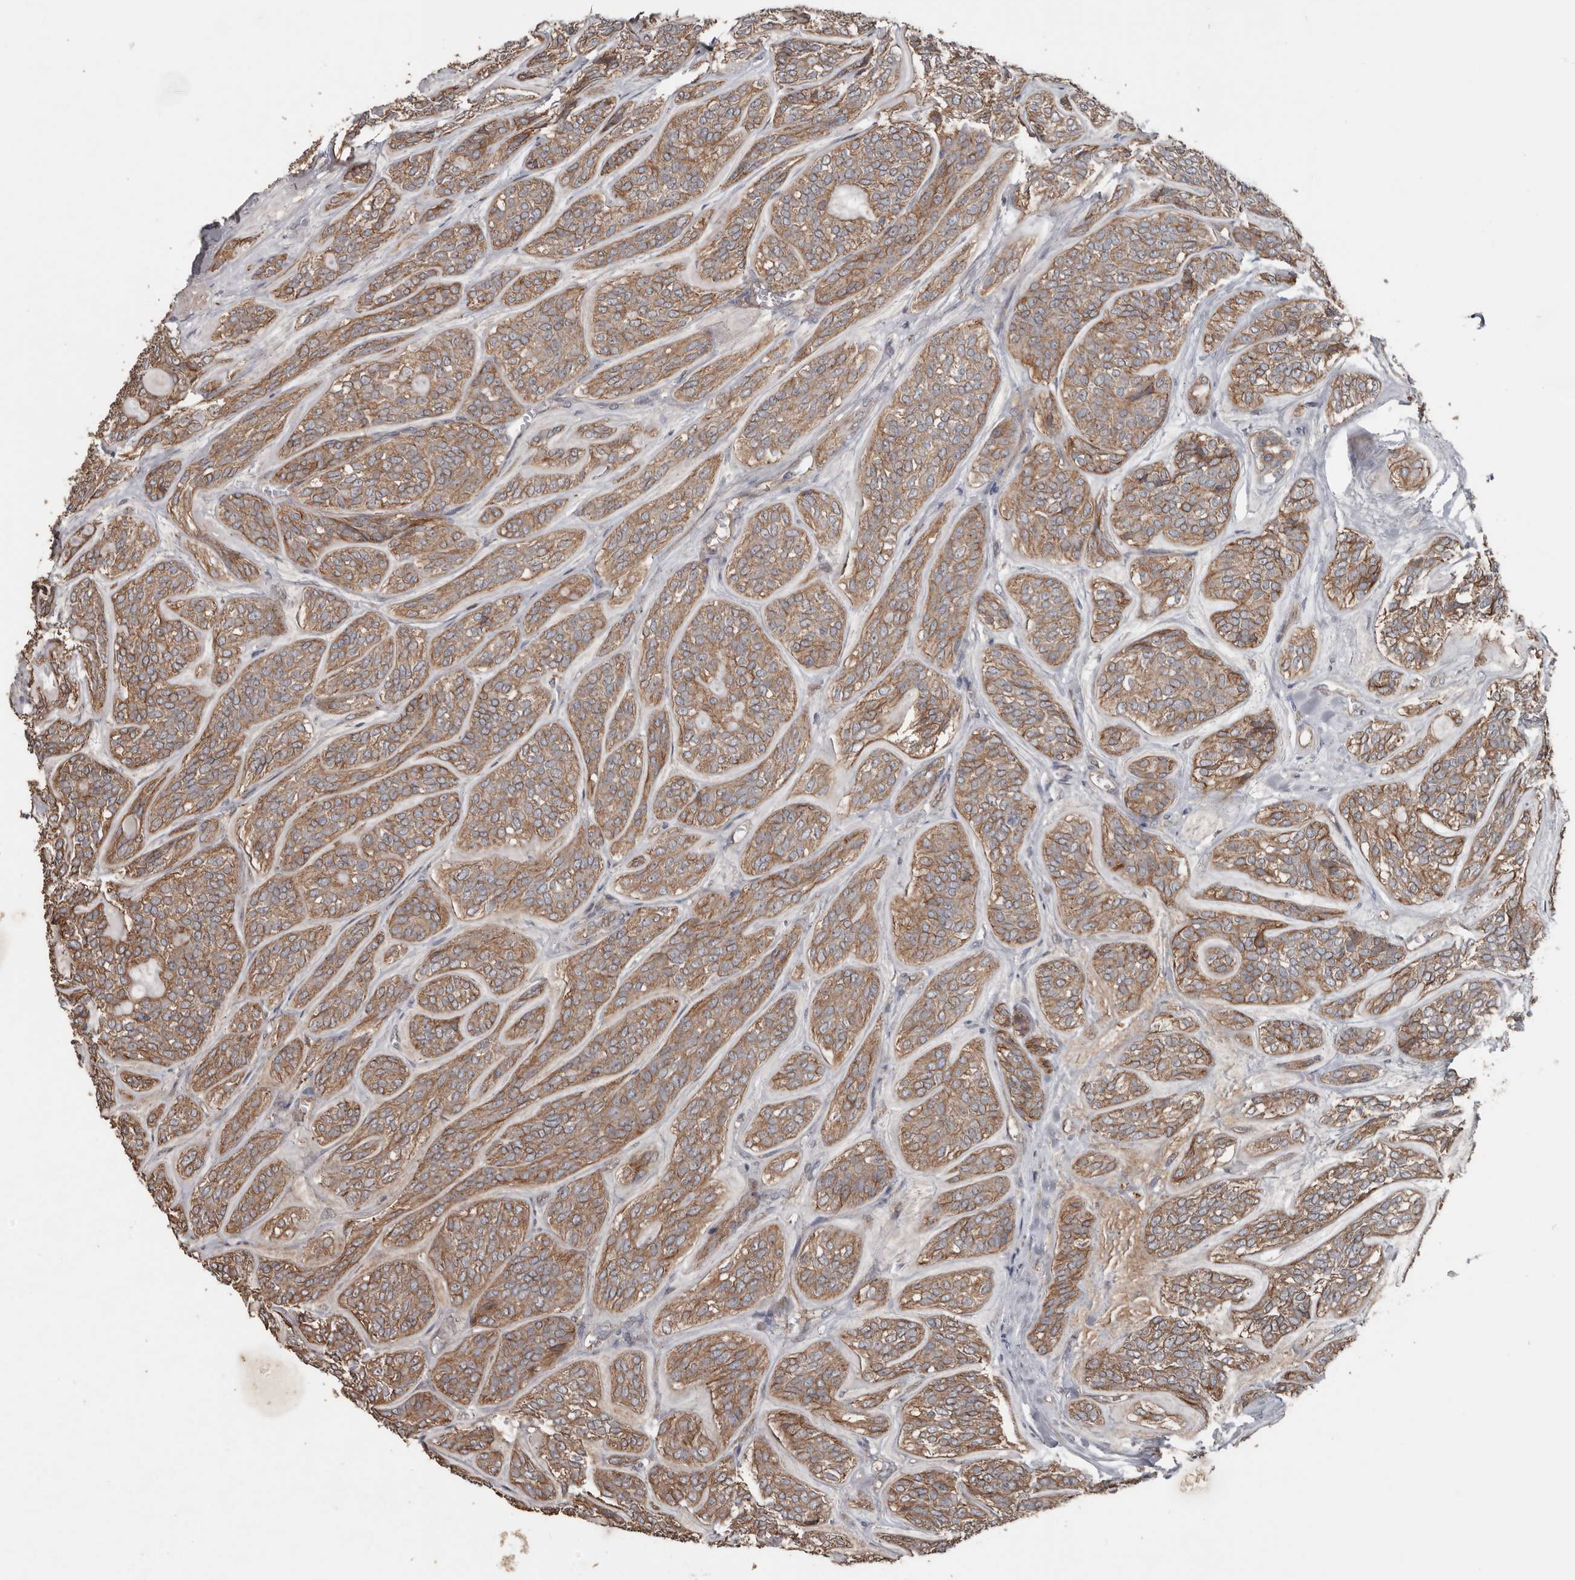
{"staining": {"intensity": "moderate", "quantity": ">75%", "location": "cytoplasmic/membranous"}, "tissue": "head and neck cancer", "cell_type": "Tumor cells", "image_type": "cancer", "snomed": [{"axis": "morphology", "description": "Adenocarcinoma, NOS"}, {"axis": "topography", "description": "Head-Neck"}], "caption": "Protein positivity by IHC displays moderate cytoplasmic/membranous staining in approximately >75% of tumor cells in adenocarcinoma (head and neck).", "gene": "HYAL4", "patient": {"sex": "male", "age": 66}}